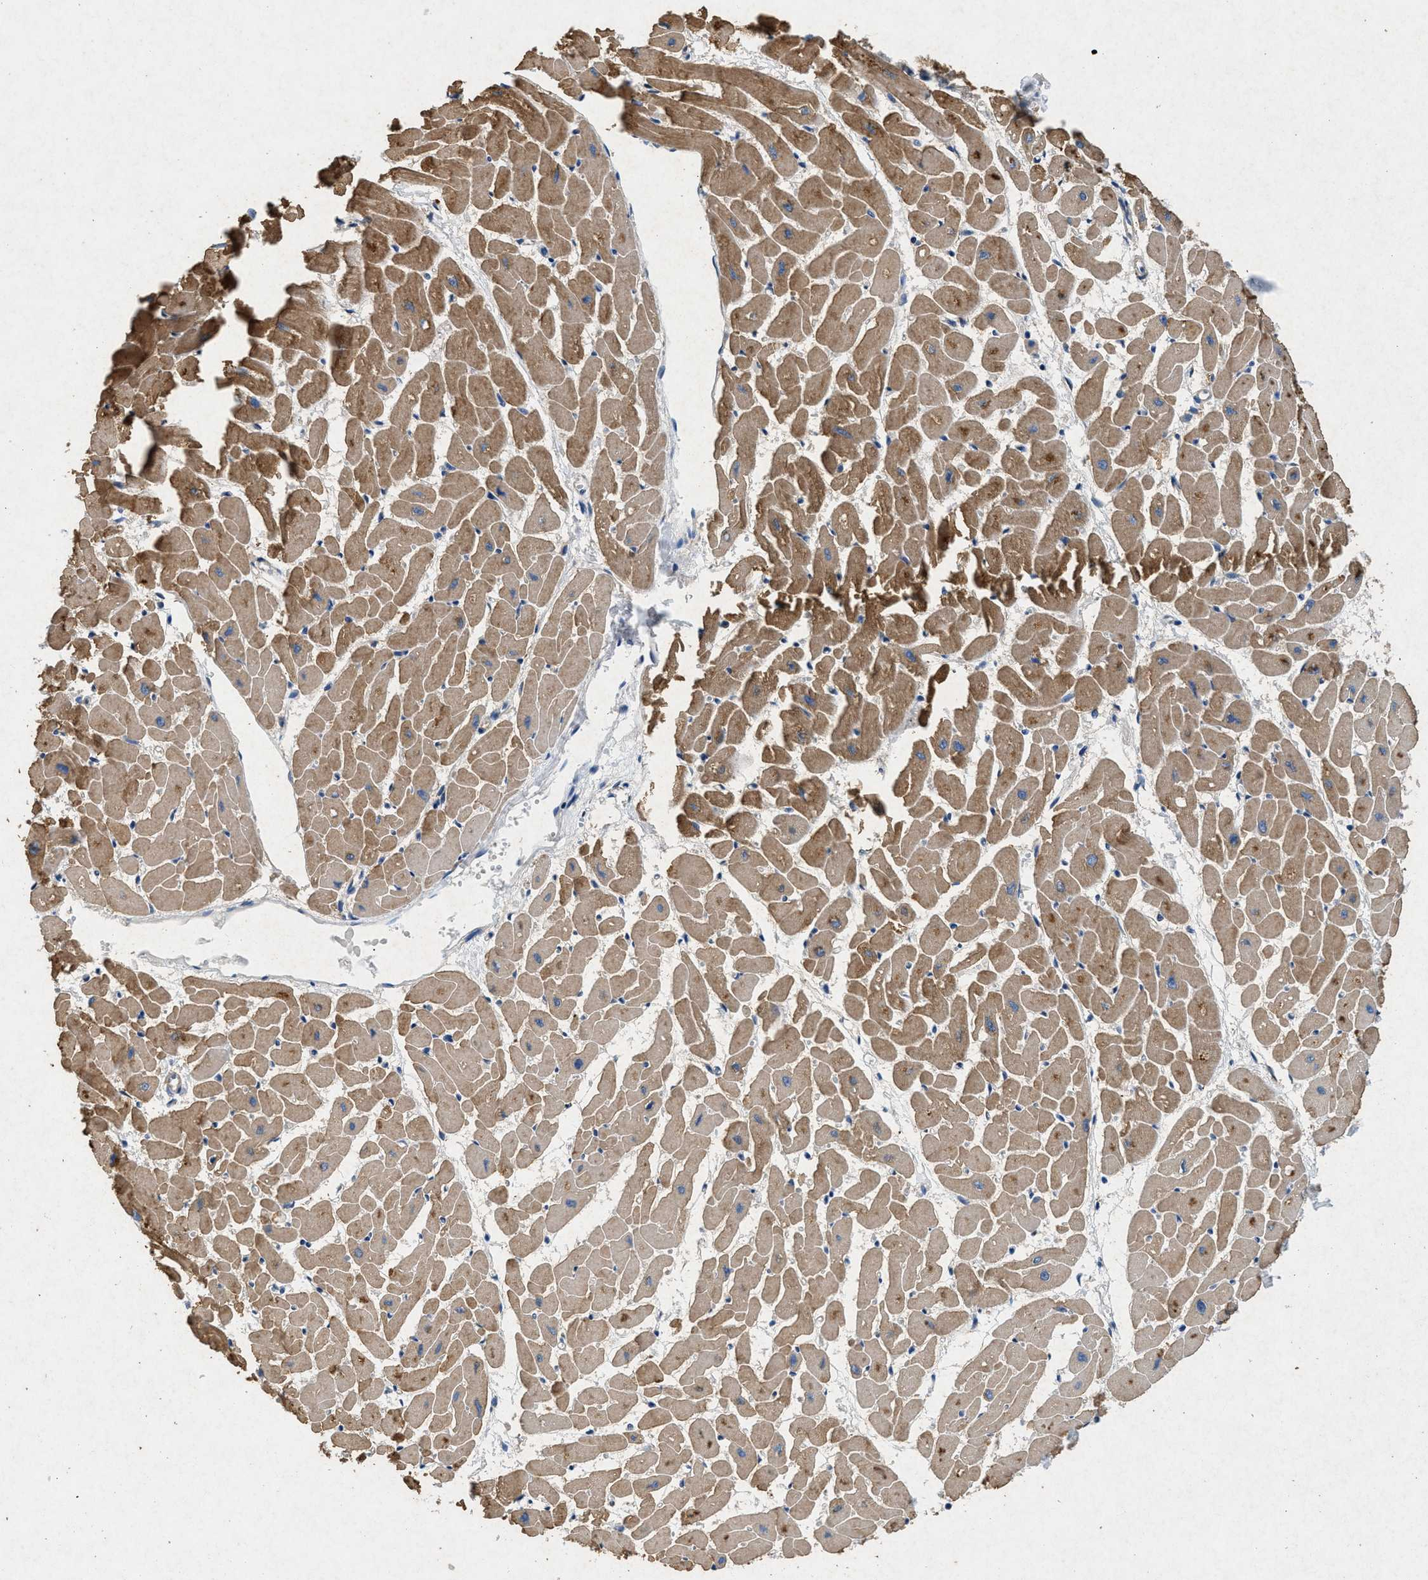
{"staining": {"intensity": "moderate", "quantity": ">75%", "location": "cytoplasmic/membranous"}, "tissue": "heart muscle", "cell_type": "Cardiomyocytes", "image_type": "normal", "snomed": [{"axis": "morphology", "description": "Normal tissue, NOS"}, {"axis": "topography", "description": "Heart"}], "caption": "Immunohistochemical staining of benign human heart muscle demonstrates medium levels of moderate cytoplasmic/membranous positivity in approximately >75% of cardiomyocytes. Using DAB (3,3'-diaminobenzidine) (brown) and hematoxylin (blue) stains, captured at high magnification using brightfield microscopy.", "gene": "CDK15", "patient": {"sex": "female", "age": 19}}